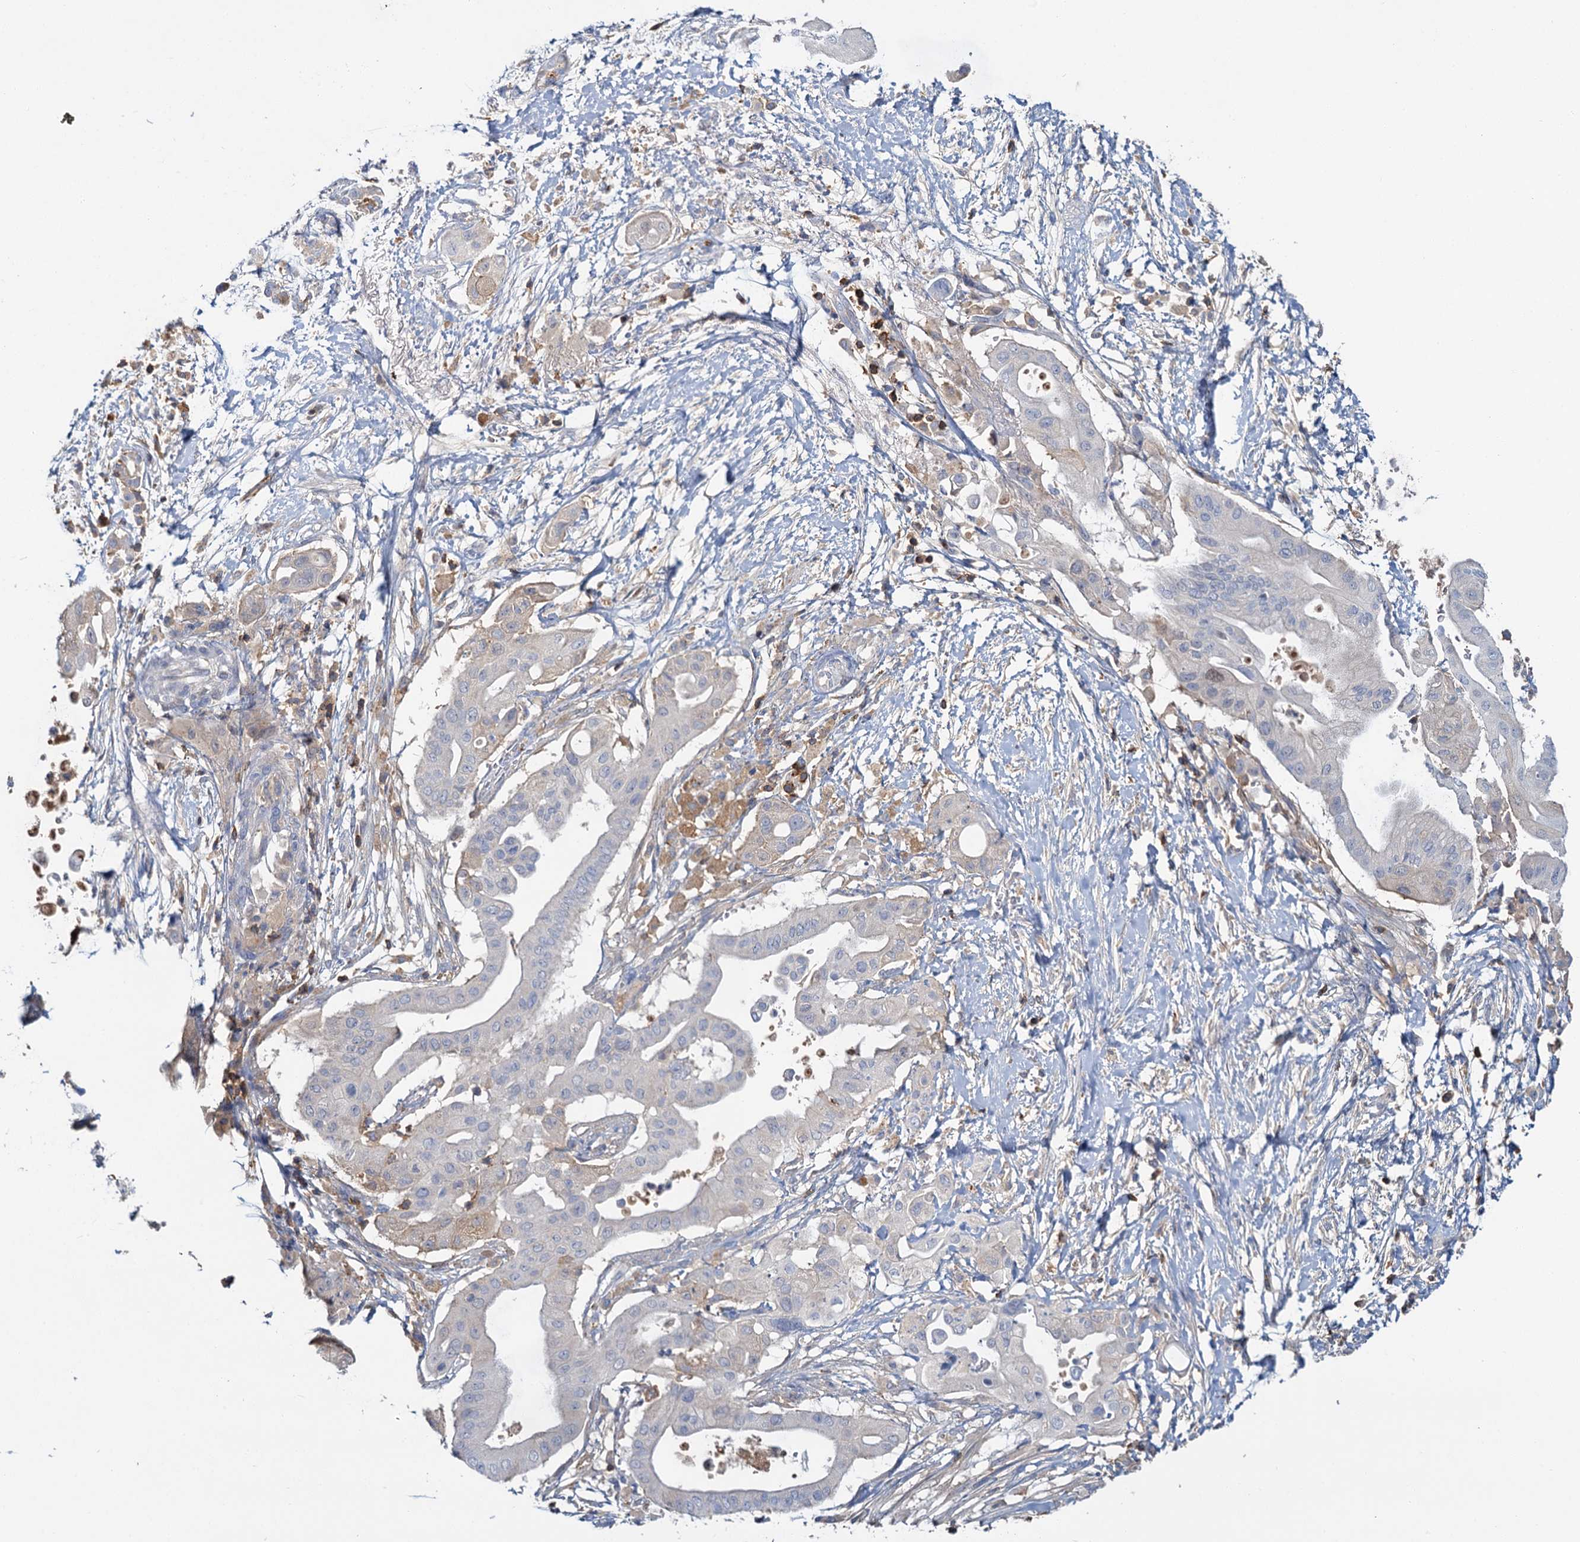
{"staining": {"intensity": "weak", "quantity": "<25%", "location": "cytoplasmic/membranous"}, "tissue": "pancreatic cancer", "cell_type": "Tumor cells", "image_type": "cancer", "snomed": [{"axis": "morphology", "description": "Adenocarcinoma, NOS"}, {"axis": "topography", "description": "Pancreas"}], "caption": "Immunohistochemistry of human pancreatic cancer (adenocarcinoma) exhibits no positivity in tumor cells.", "gene": "FGFR2", "patient": {"sex": "male", "age": 68}}